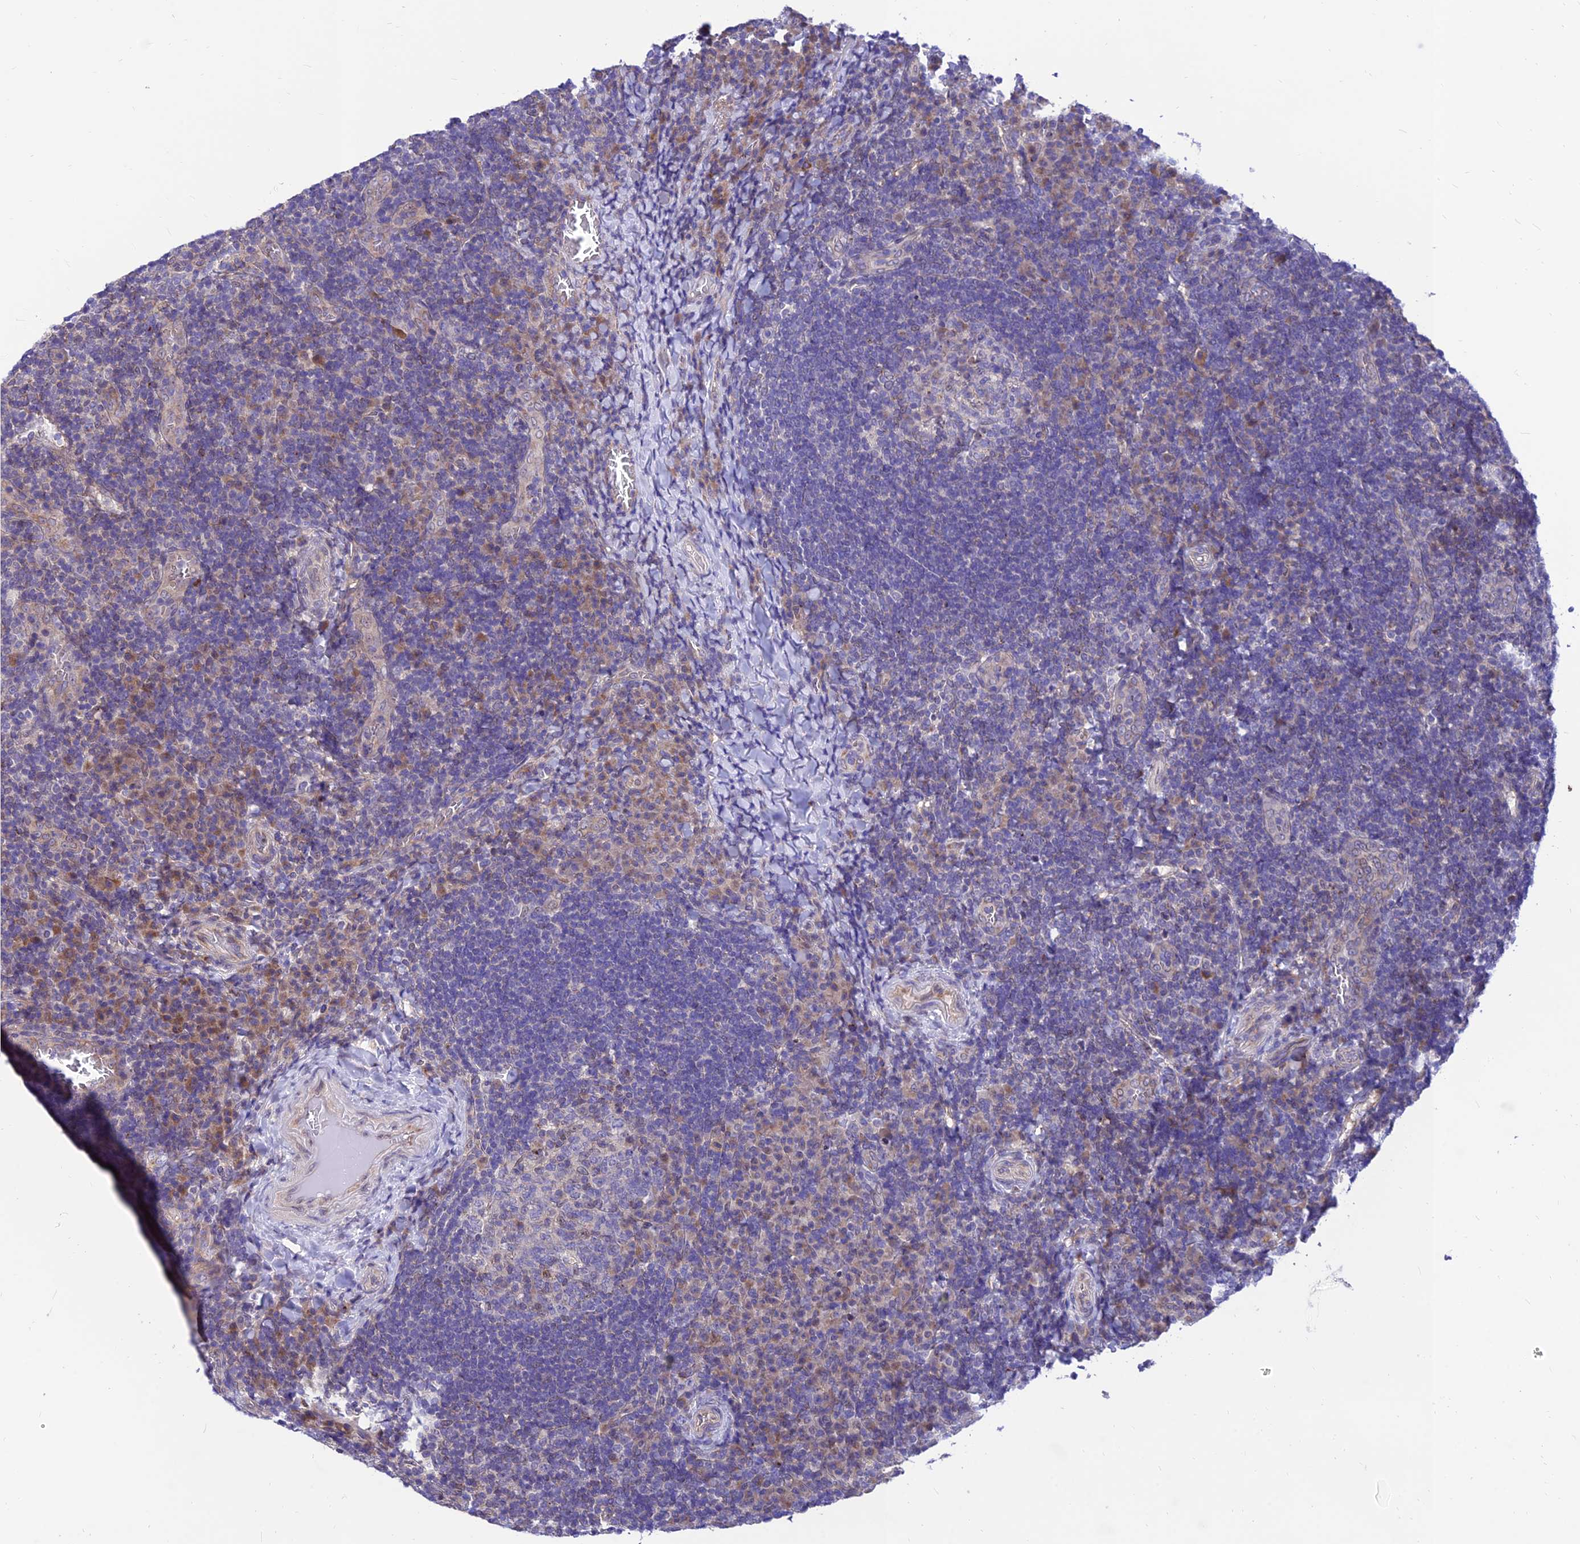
{"staining": {"intensity": "weak", "quantity": "<25%", "location": "cytoplasmic/membranous"}, "tissue": "tonsil", "cell_type": "Germinal center cells", "image_type": "normal", "snomed": [{"axis": "morphology", "description": "Normal tissue, NOS"}, {"axis": "topography", "description": "Tonsil"}], "caption": "Tonsil was stained to show a protein in brown. There is no significant positivity in germinal center cells. (DAB (3,3'-diaminobenzidine) immunohistochemistry, high magnification).", "gene": "C6orf132", "patient": {"sex": "male", "age": 17}}